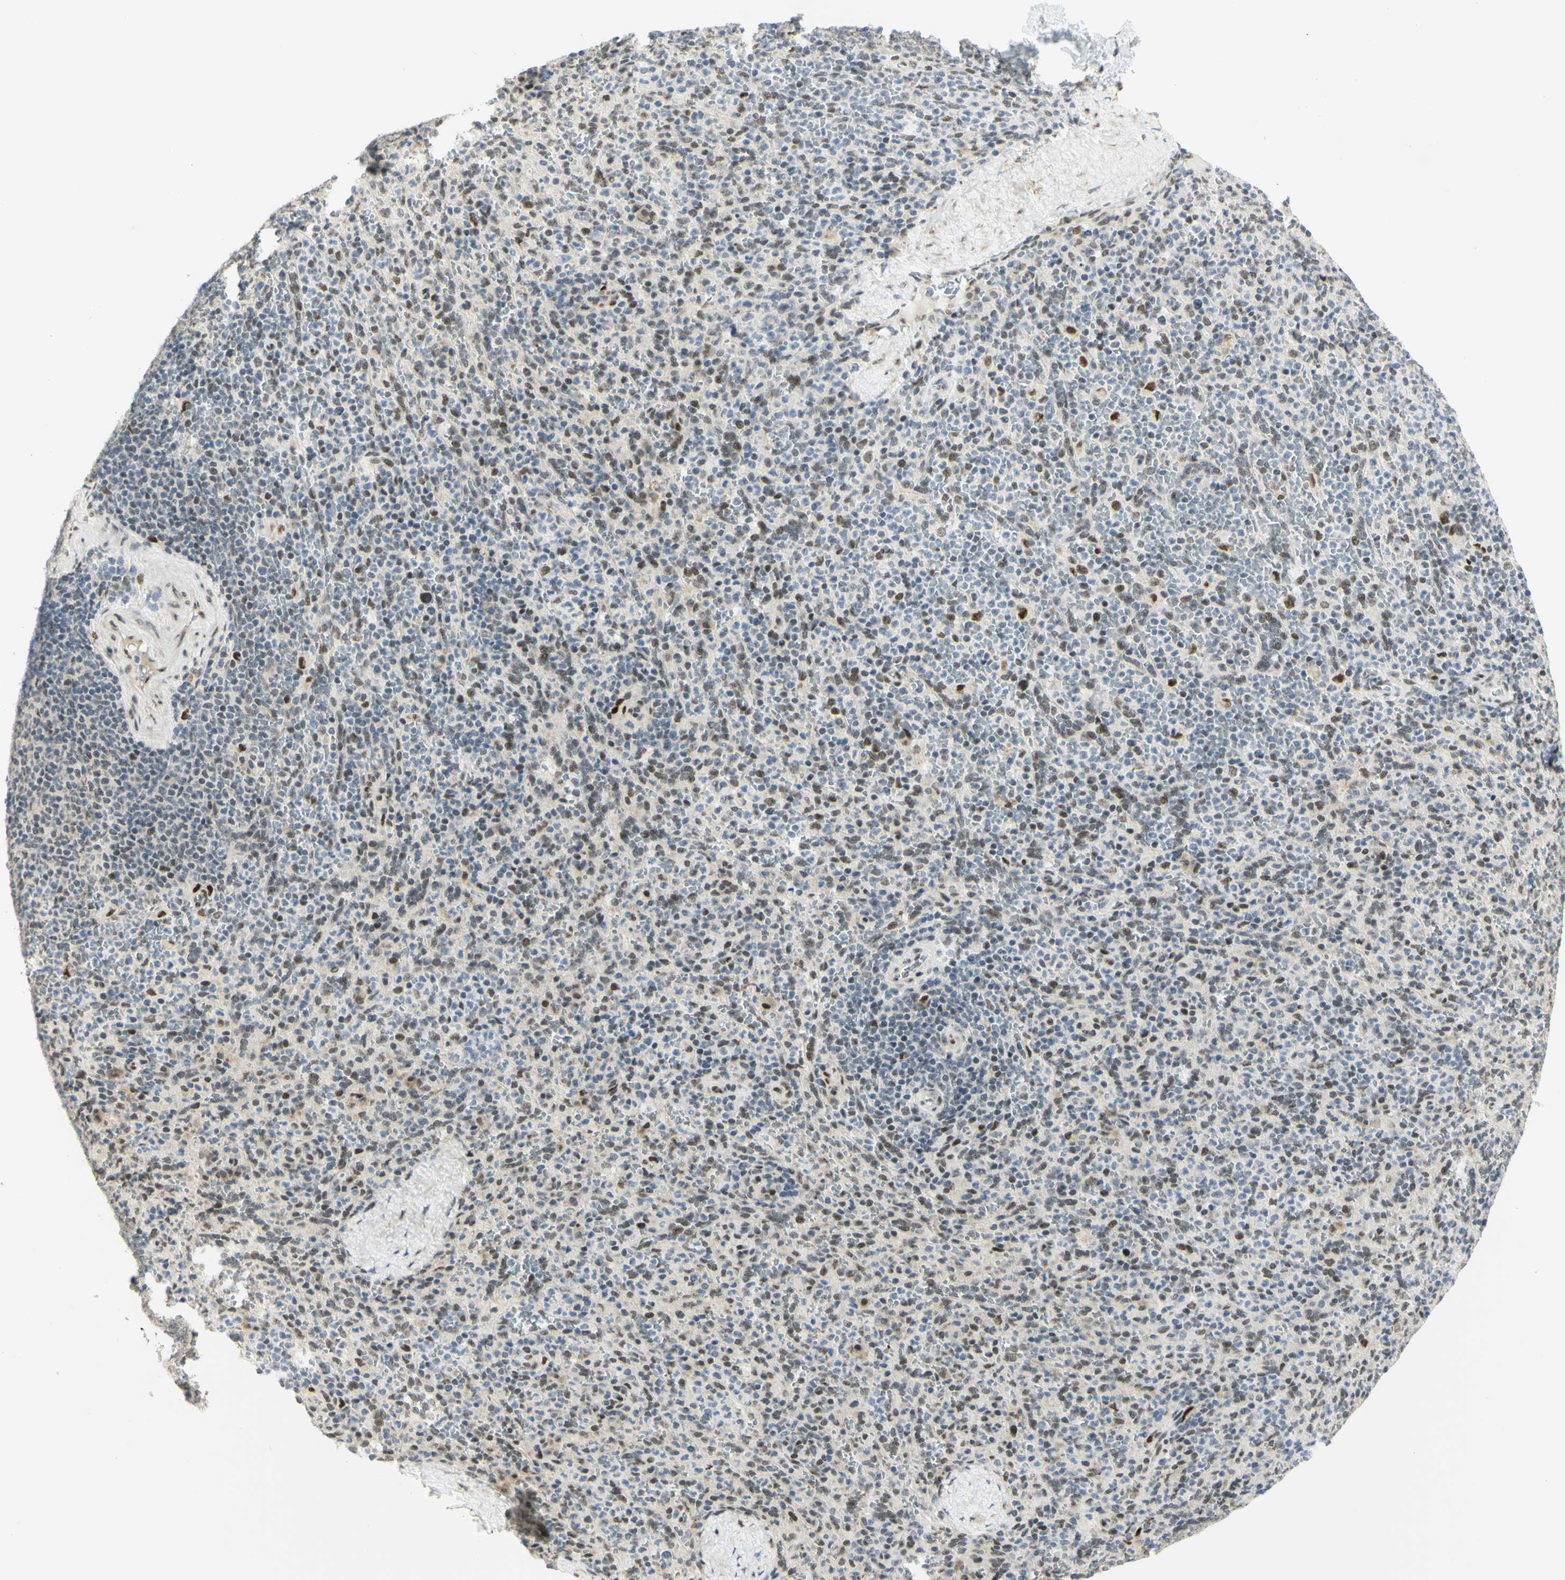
{"staining": {"intensity": "weak", "quantity": "25%-75%", "location": "nuclear"}, "tissue": "spleen", "cell_type": "Cells in red pulp", "image_type": "normal", "snomed": [{"axis": "morphology", "description": "Normal tissue, NOS"}, {"axis": "topography", "description": "Spleen"}], "caption": "Protein staining by immunohistochemistry (IHC) demonstrates weak nuclear expression in approximately 25%-75% of cells in red pulp in unremarkable spleen. The protein of interest is stained brown, and the nuclei are stained in blue (DAB (3,3'-diaminobenzidine) IHC with brightfield microscopy, high magnification).", "gene": "DDX1", "patient": {"sex": "male", "age": 36}}